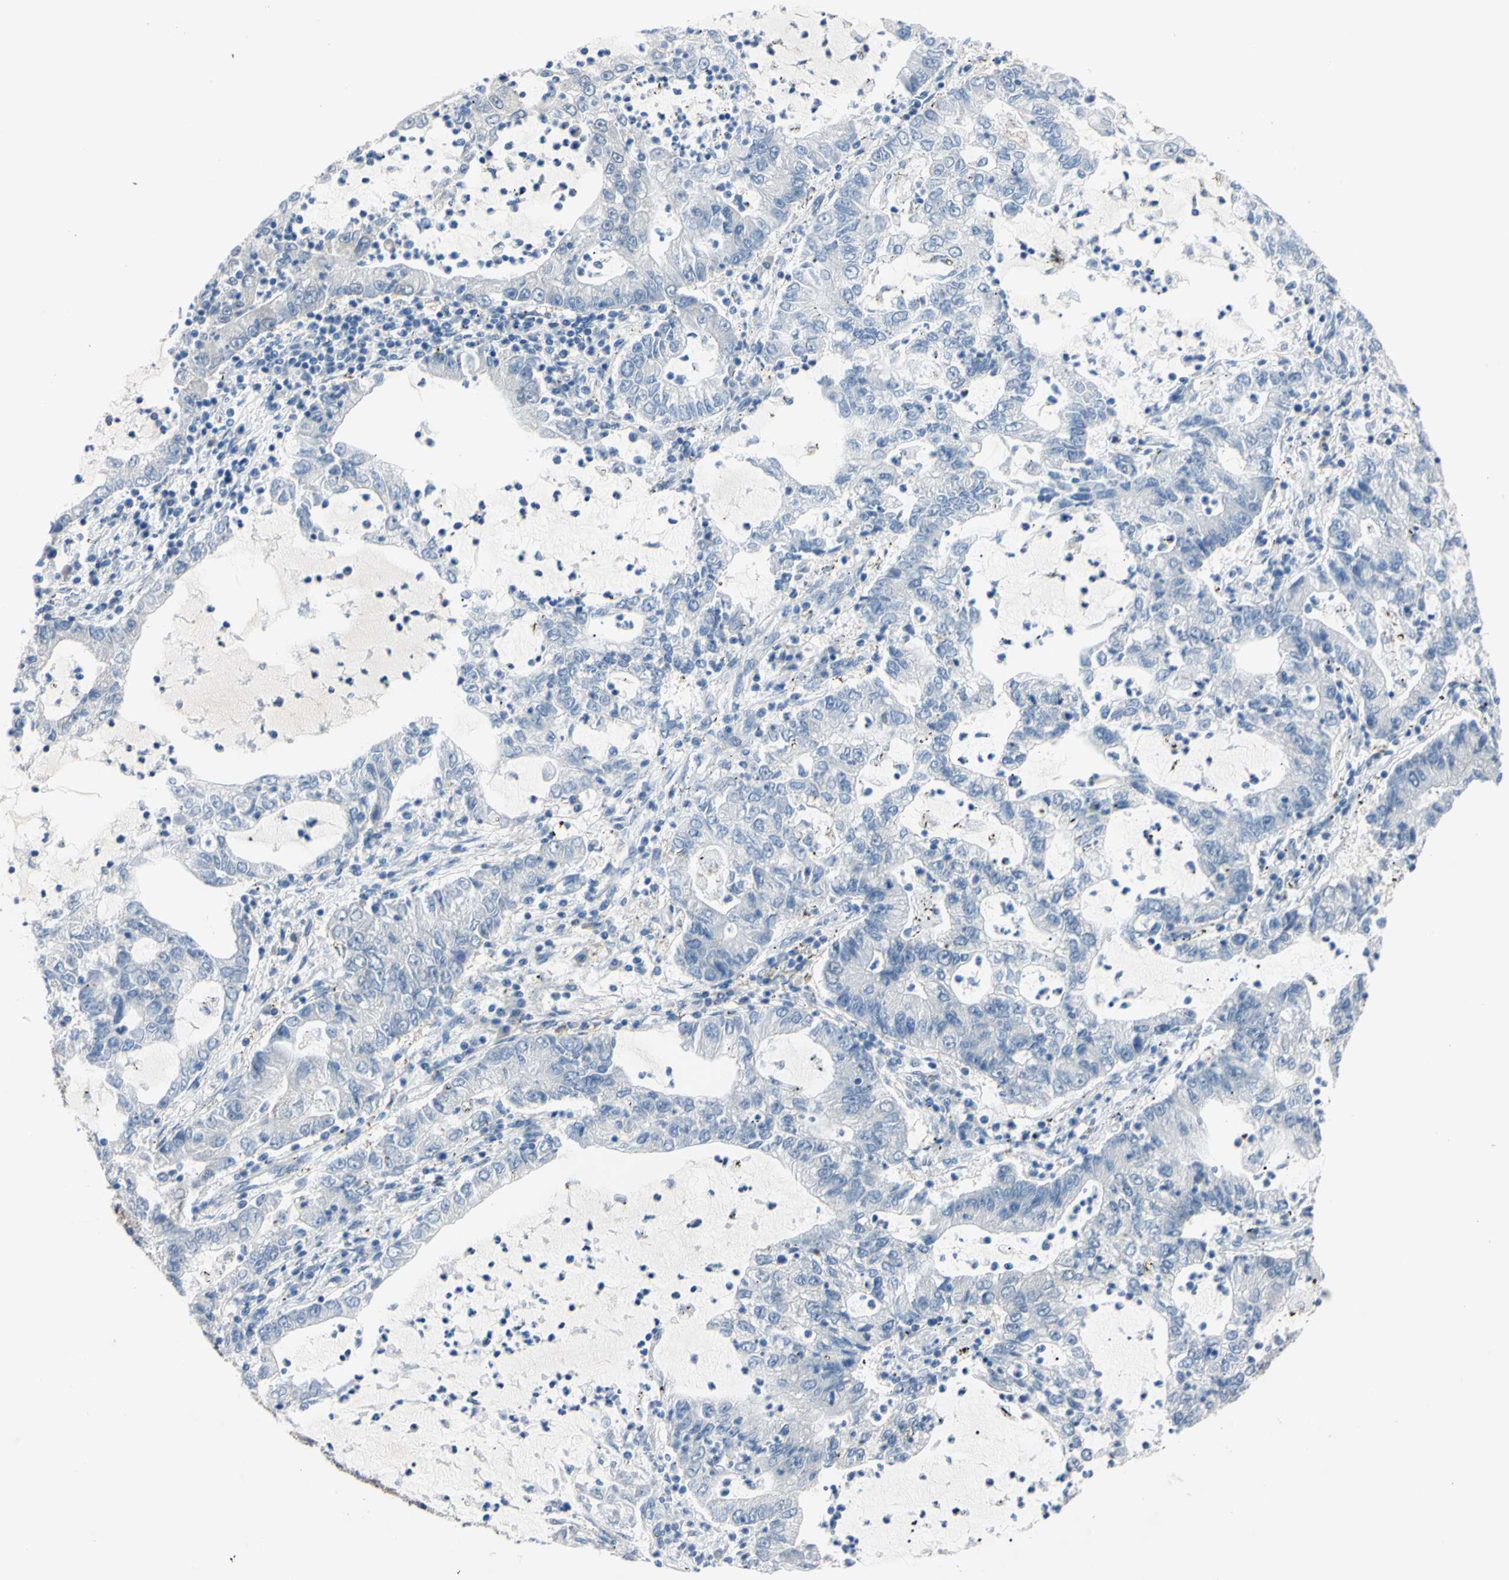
{"staining": {"intensity": "negative", "quantity": "none", "location": "none"}, "tissue": "lung cancer", "cell_type": "Tumor cells", "image_type": "cancer", "snomed": [{"axis": "morphology", "description": "Adenocarcinoma, NOS"}, {"axis": "topography", "description": "Lung"}], "caption": "High magnification brightfield microscopy of lung adenocarcinoma stained with DAB (3,3'-diaminobenzidine) (brown) and counterstained with hematoxylin (blue): tumor cells show no significant staining.", "gene": "NOL3", "patient": {"sex": "female", "age": 51}}